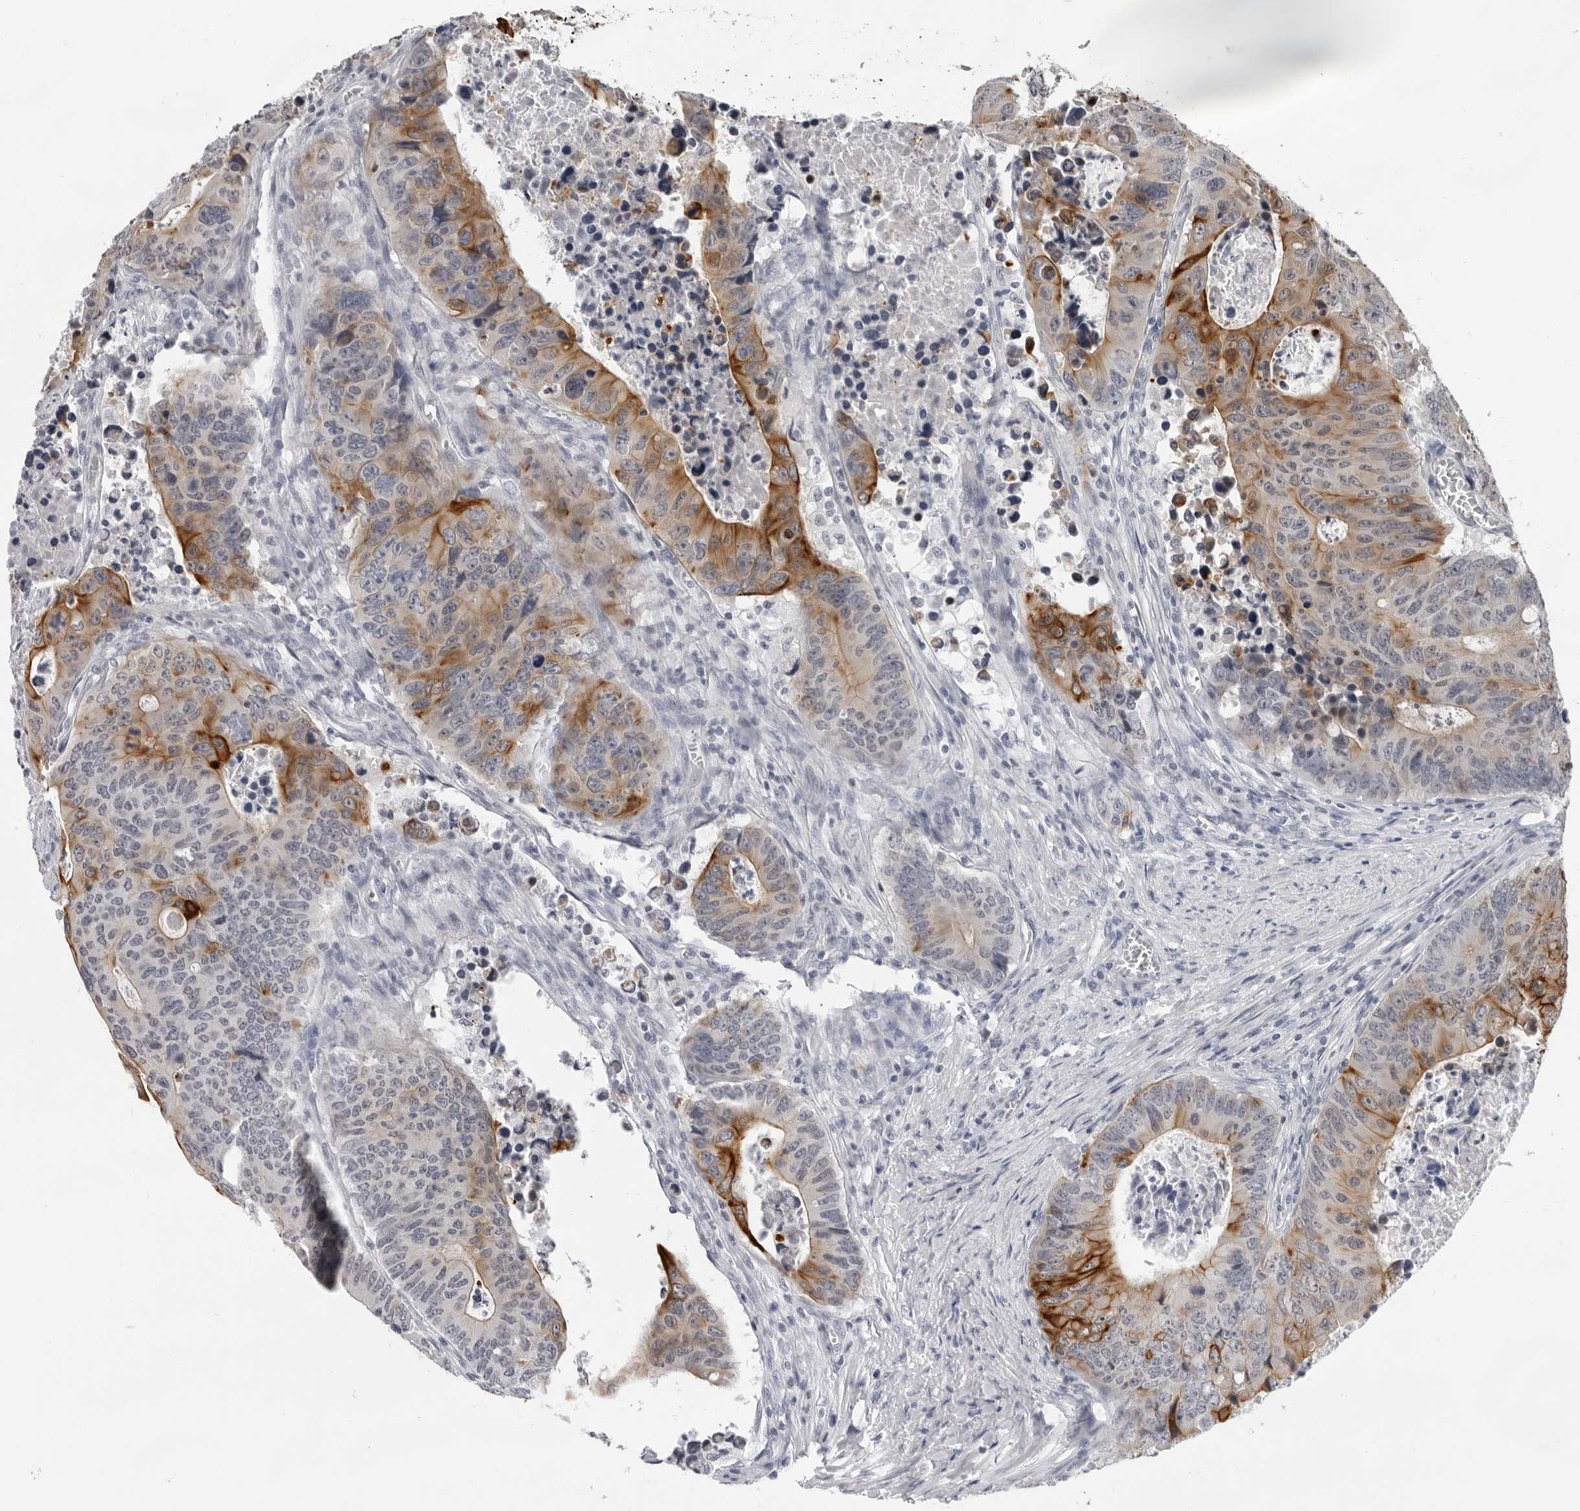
{"staining": {"intensity": "strong", "quantity": "<25%", "location": "cytoplasmic/membranous"}, "tissue": "colorectal cancer", "cell_type": "Tumor cells", "image_type": "cancer", "snomed": [{"axis": "morphology", "description": "Adenocarcinoma, NOS"}, {"axis": "topography", "description": "Colon"}], "caption": "The immunohistochemical stain labels strong cytoplasmic/membranous positivity in tumor cells of colorectal cancer (adenocarcinoma) tissue.", "gene": "CCDC28B", "patient": {"sex": "male", "age": 87}}